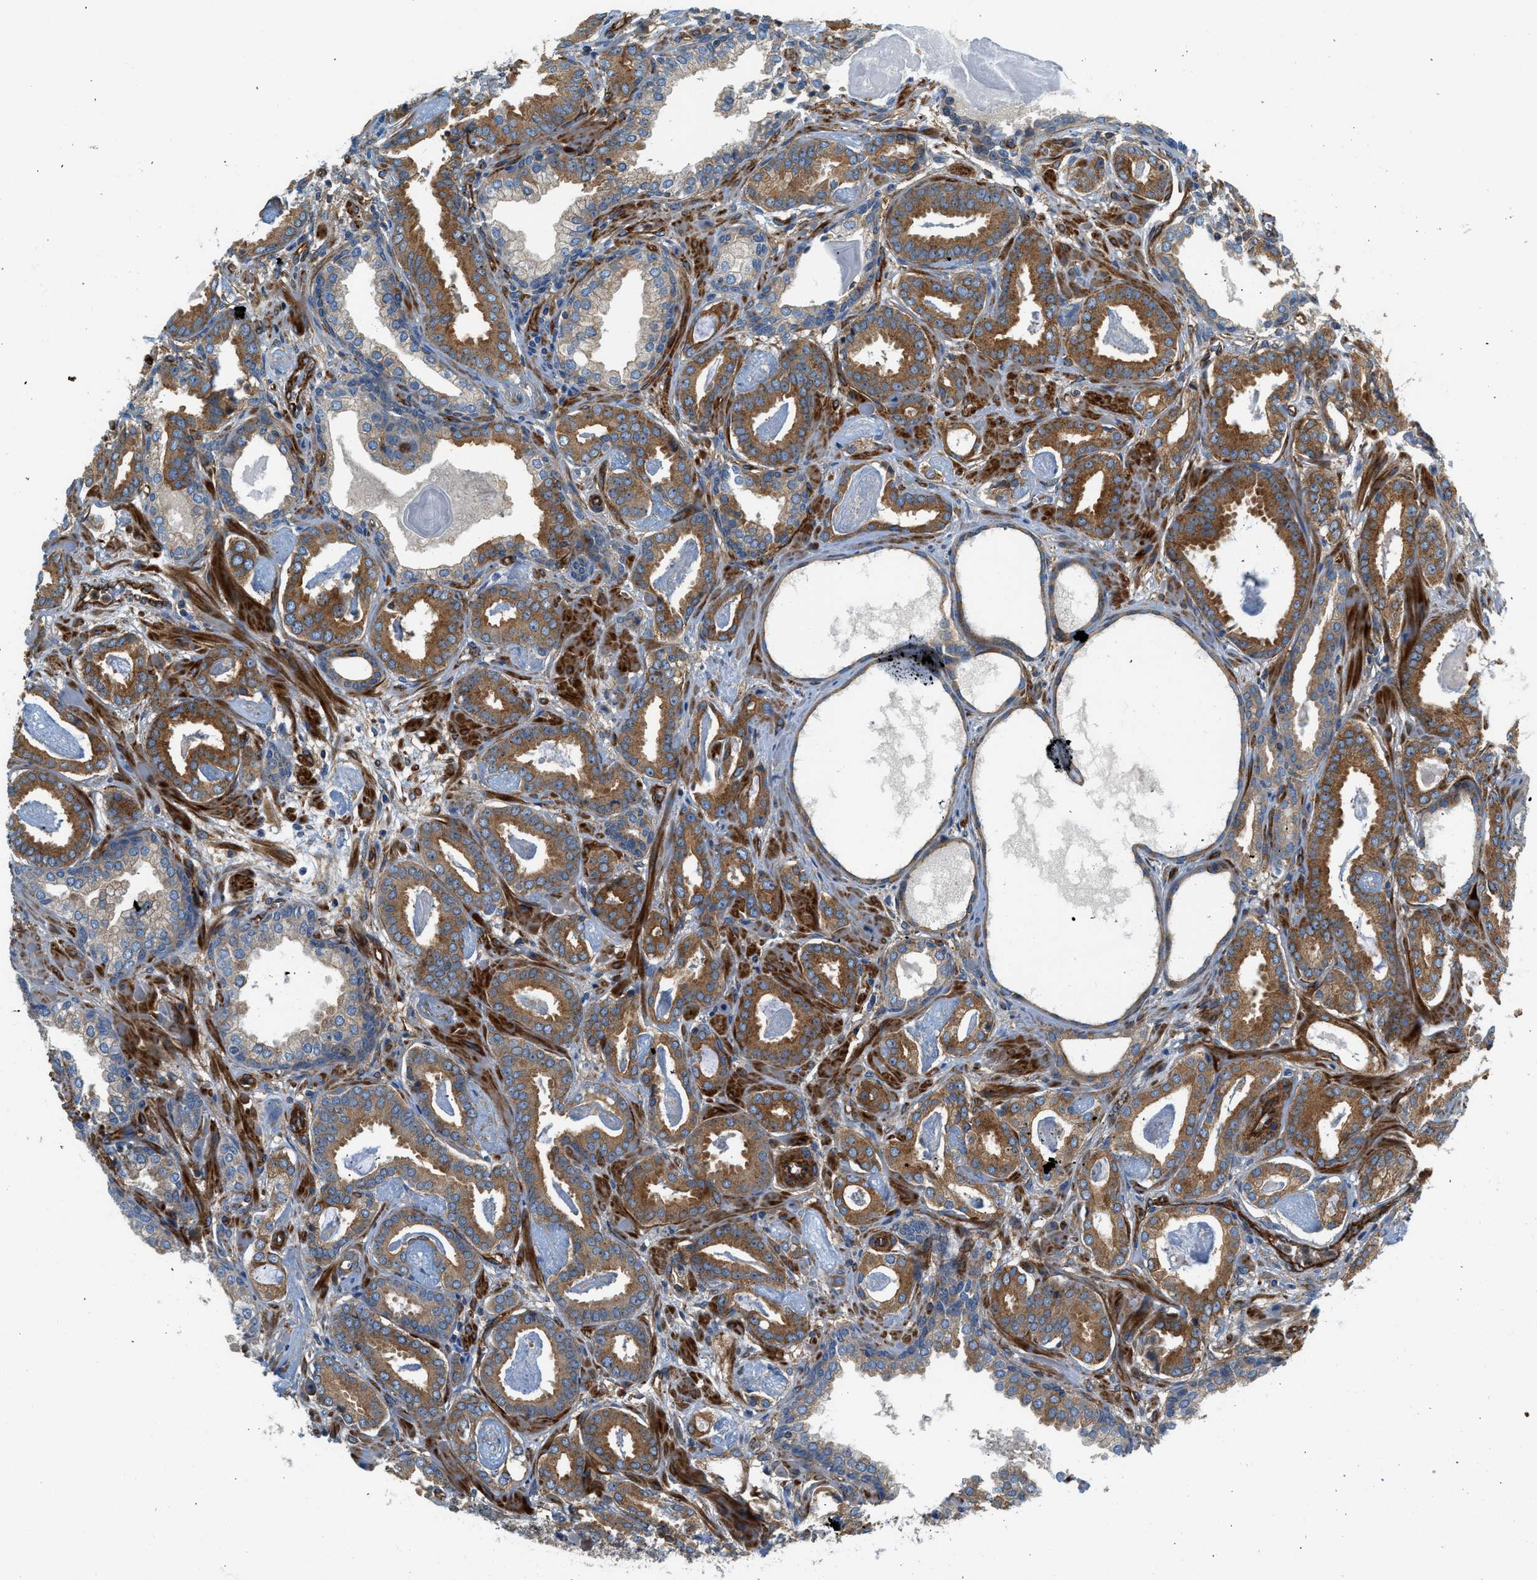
{"staining": {"intensity": "strong", "quantity": ">75%", "location": "cytoplasmic/membranous"}, "tissue": "prostate cancer", "cell_type": "Tumor cells", "image_type": "cancer", "snomed": [{"axis": "morphology", "description": "Adenocarcinoma, Low grade"}, {"axis": "topography", "description": "Prostate"}], "caption": "The immunohistochemical stain highlights strong cytoplasmic/membranous positivity in tumor cells of prostate cancer tissue.", "gene": "HIP1", "patient": {"sex": "male", "age": 53}}